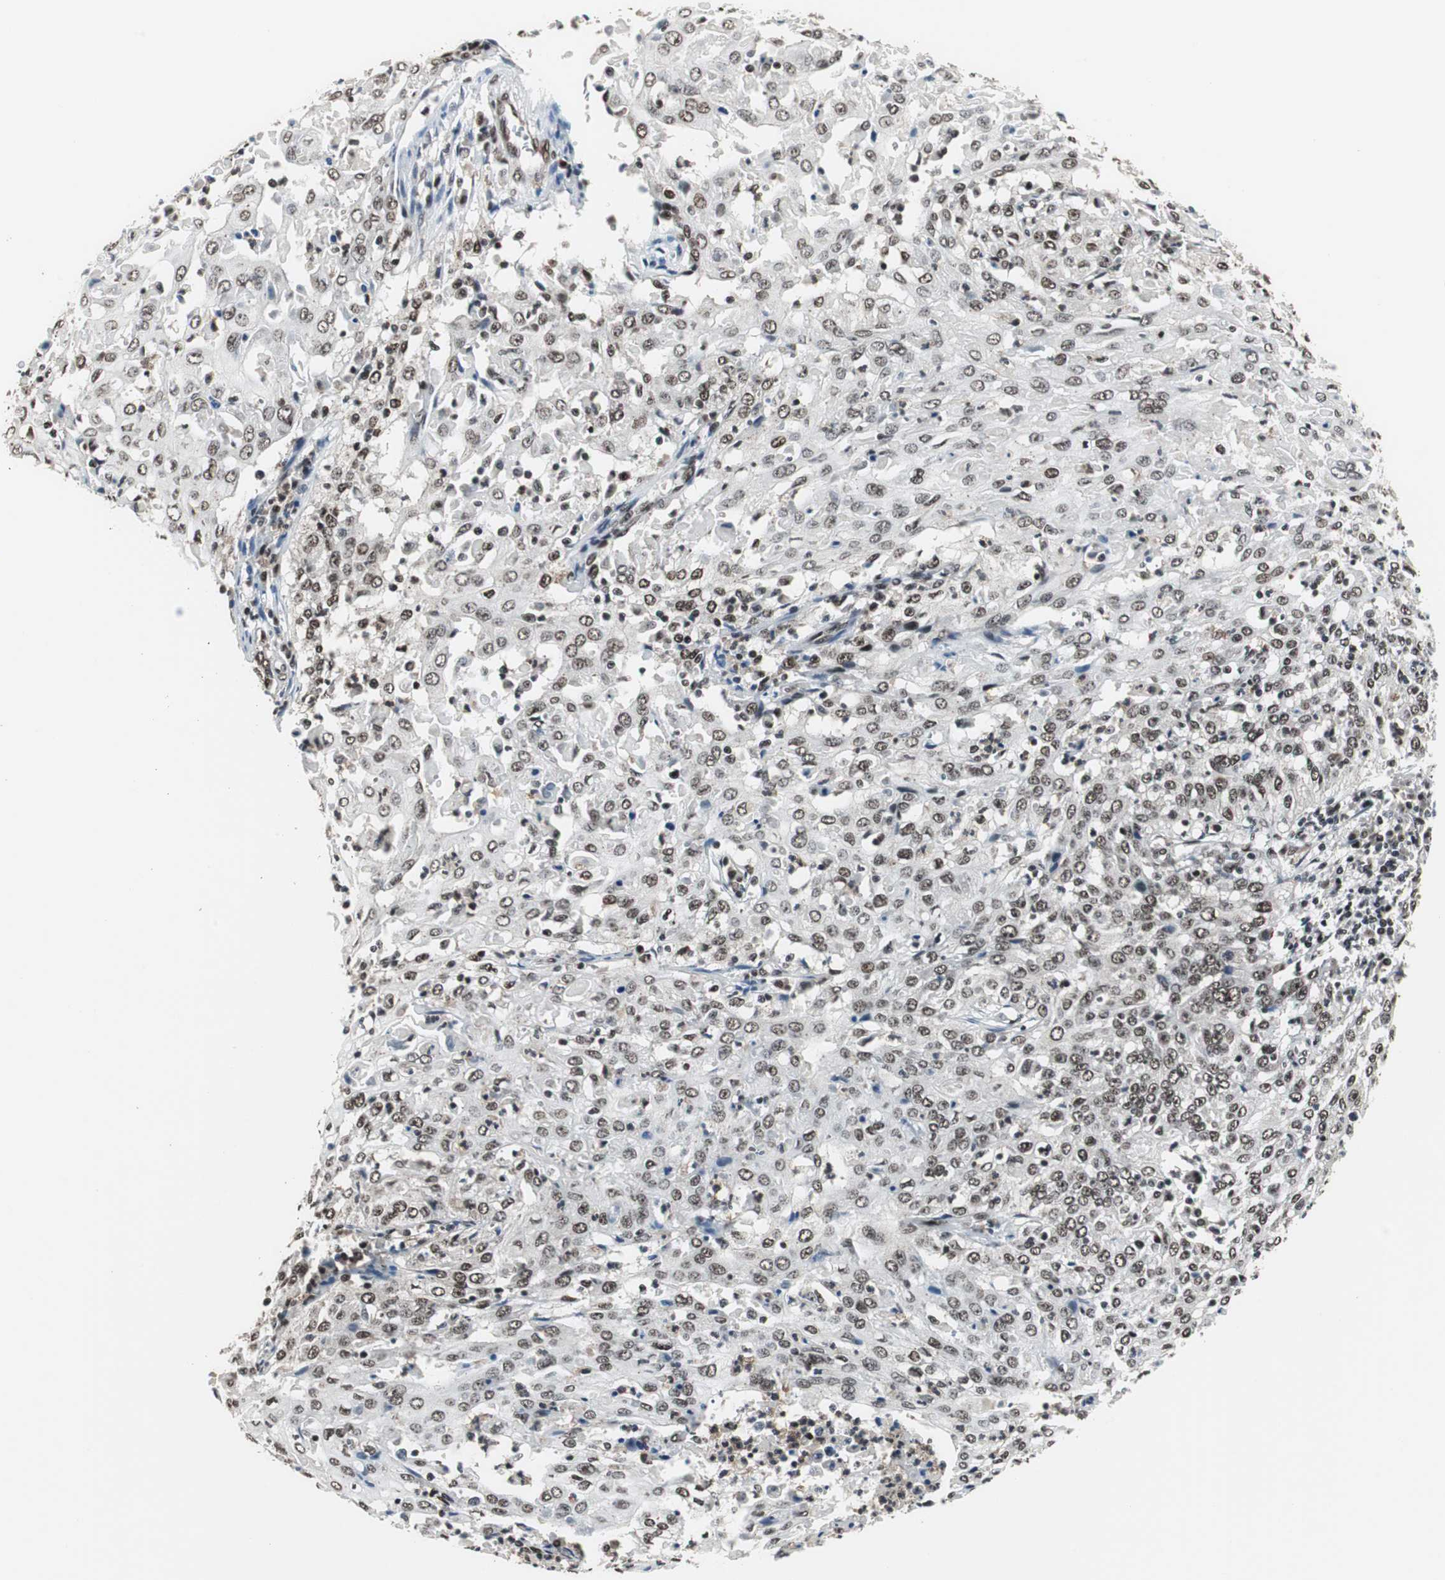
{"staining": {"intensity": "moderate", "quantity": ">75%", "location": "nuclear"}, "tissue": "cervical cancer", "cell_type": "Tumor cells", "image_type": "cancer", "snomed": [{"axis": "morphology", "description": "Squamous cell carcinoma, NOS"}, {"axis": "topography", "description": "Cervix"}], "caption": "A micrograph of squamous cell carcinoma (cervical) stained for a protein displays moderate nuclear brown staining in tumor cells. The protein is stained brown, and the nuclei are stained in blue (DAB (3,3'-diaminobenzidine) IHC with brightfield microscopy, high magnification).", "gene": "CDK9", "patient": {"sex": "female", "age": 39}}